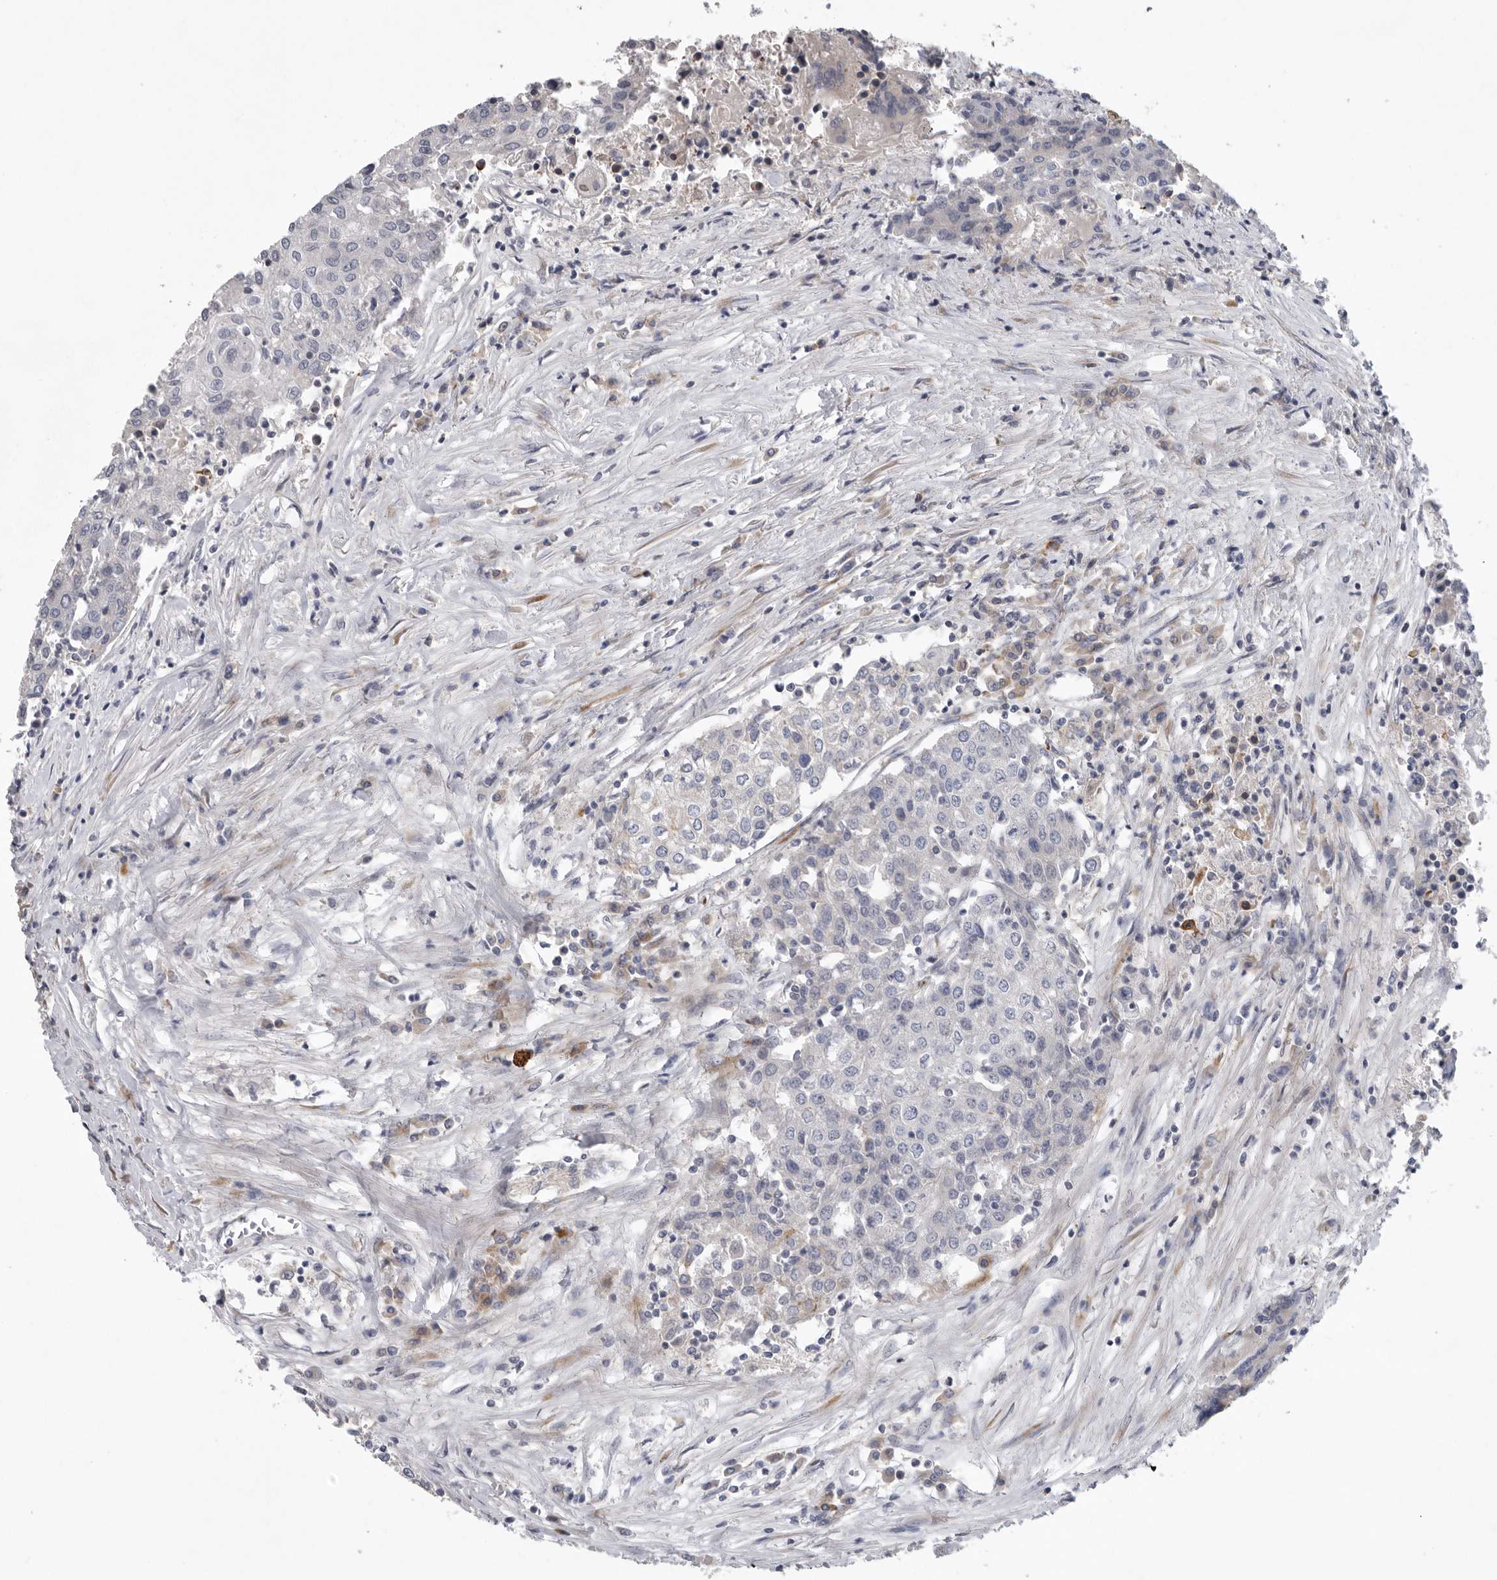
{"staining": {"intensity": "negative", "quantity": "none", "location": "none"}, "tissue": "urothelial cancer", "cell_type": "Tumor cells", "image_type": "cancer", "snomed": [{"axis": "morphology", "description": "Urothelial carcinoma, High grade"}, {"axis": "topography", "description": "Urinary bladder"}], "caption": "Immunohistochemistry (IHC) of urothelial cancer displays no expression in tumor cells.", "gene": "USP24", "patient": {"sex": "female", "age": 85}}